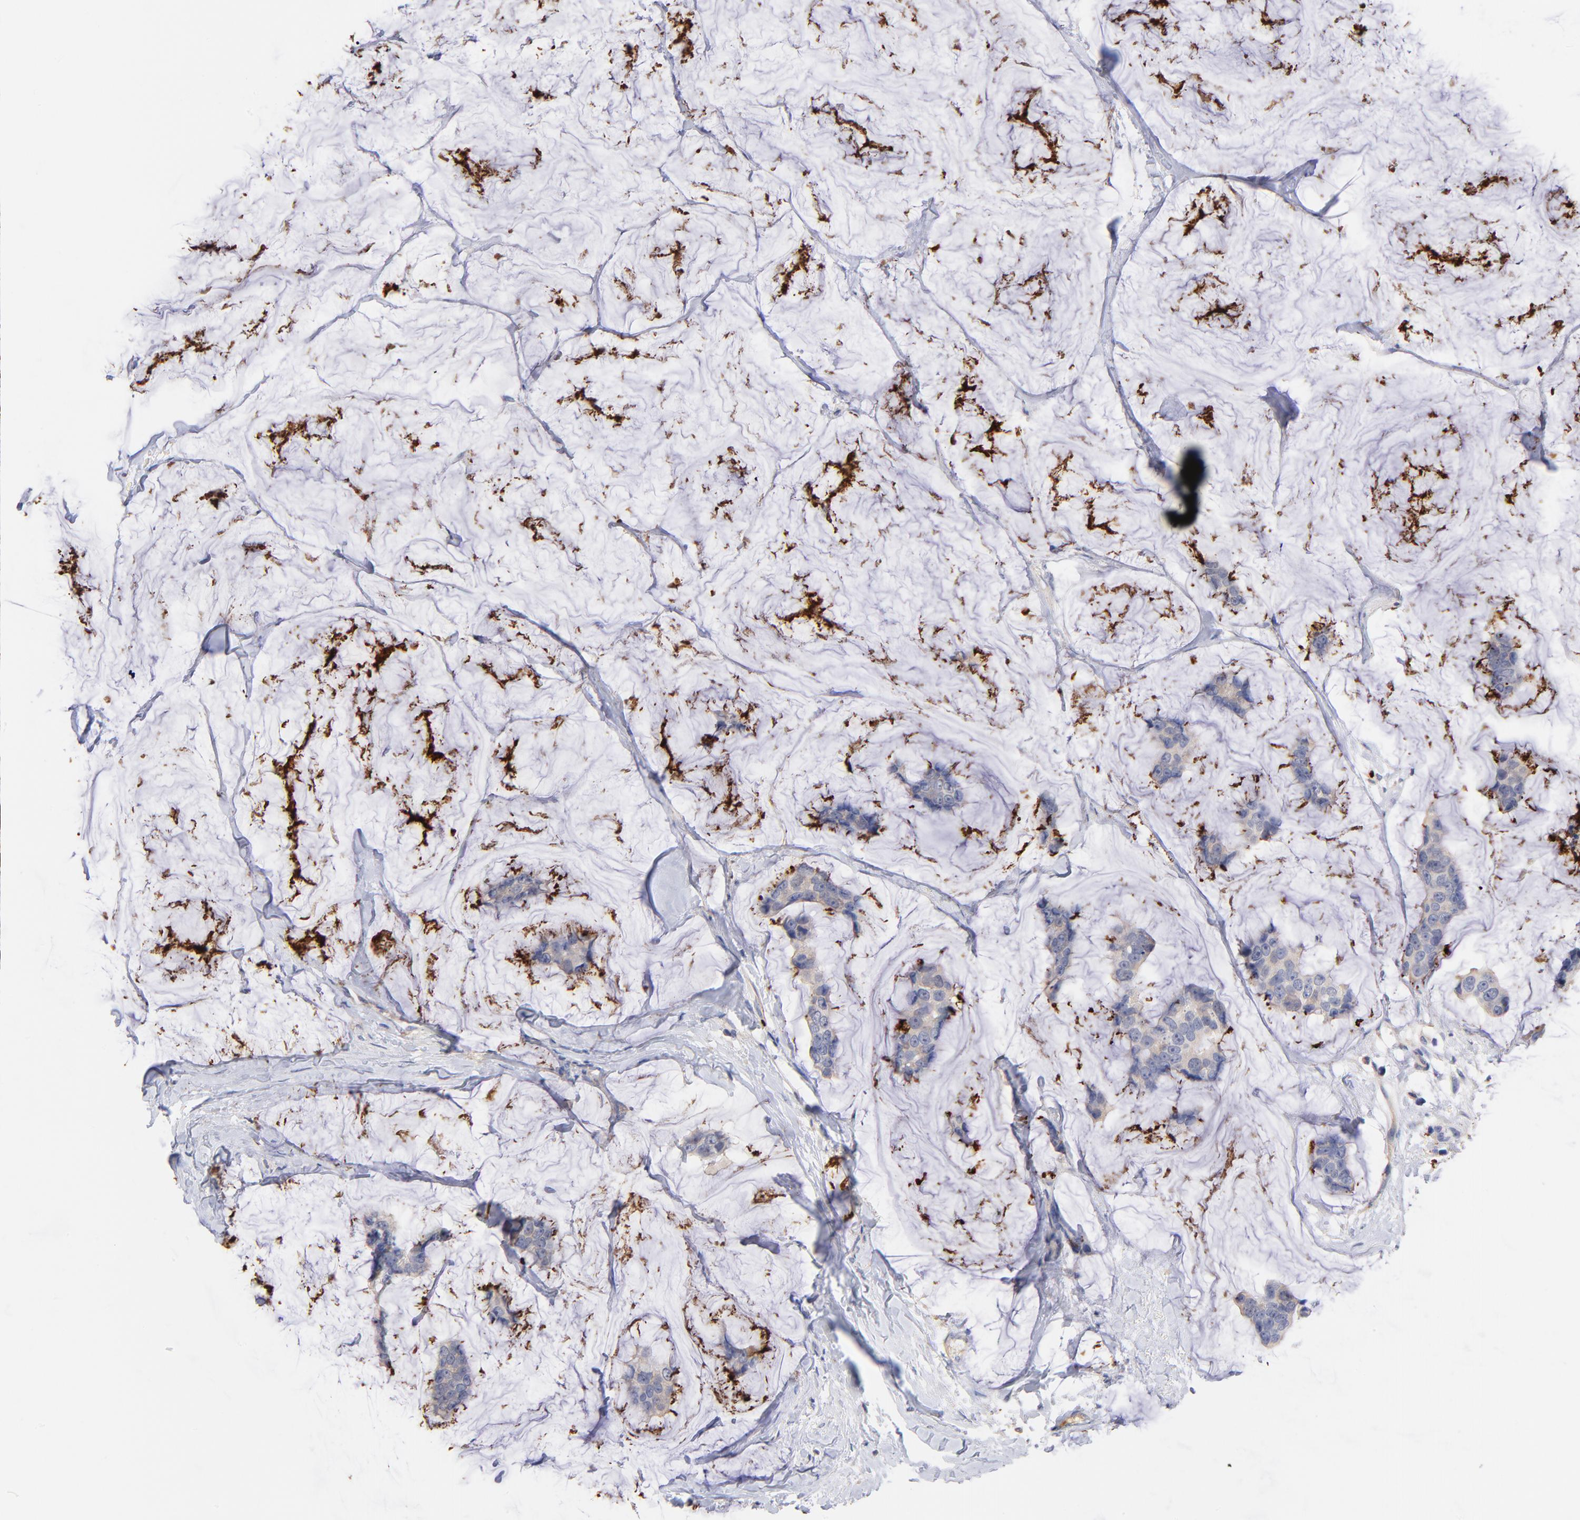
{"staining": {"intensity": "weak", "quantity": "25%-75%", "location": "cytoplasmic/membranous"}, "tissue": "breast cancer", "cell_type": "Tumor cells", "image_type": "cancer", "snomed": [{"axis": "morphology", "description": "Normal tissue, NOS"}, {"axis": "morphology", "description": "Duct carcinoma"}, {"axis": "topography", "description": "Breast"}], "caption": "Invasive ductal carcinoma (breast) tissue exhibits weak cytoplasmic/membranous positivity in about 25%-75% of tumor cells, visualized by immunohistochemistry.", "gene": "KREMEN2", "patient": {"sex": "female", "age": 50}}